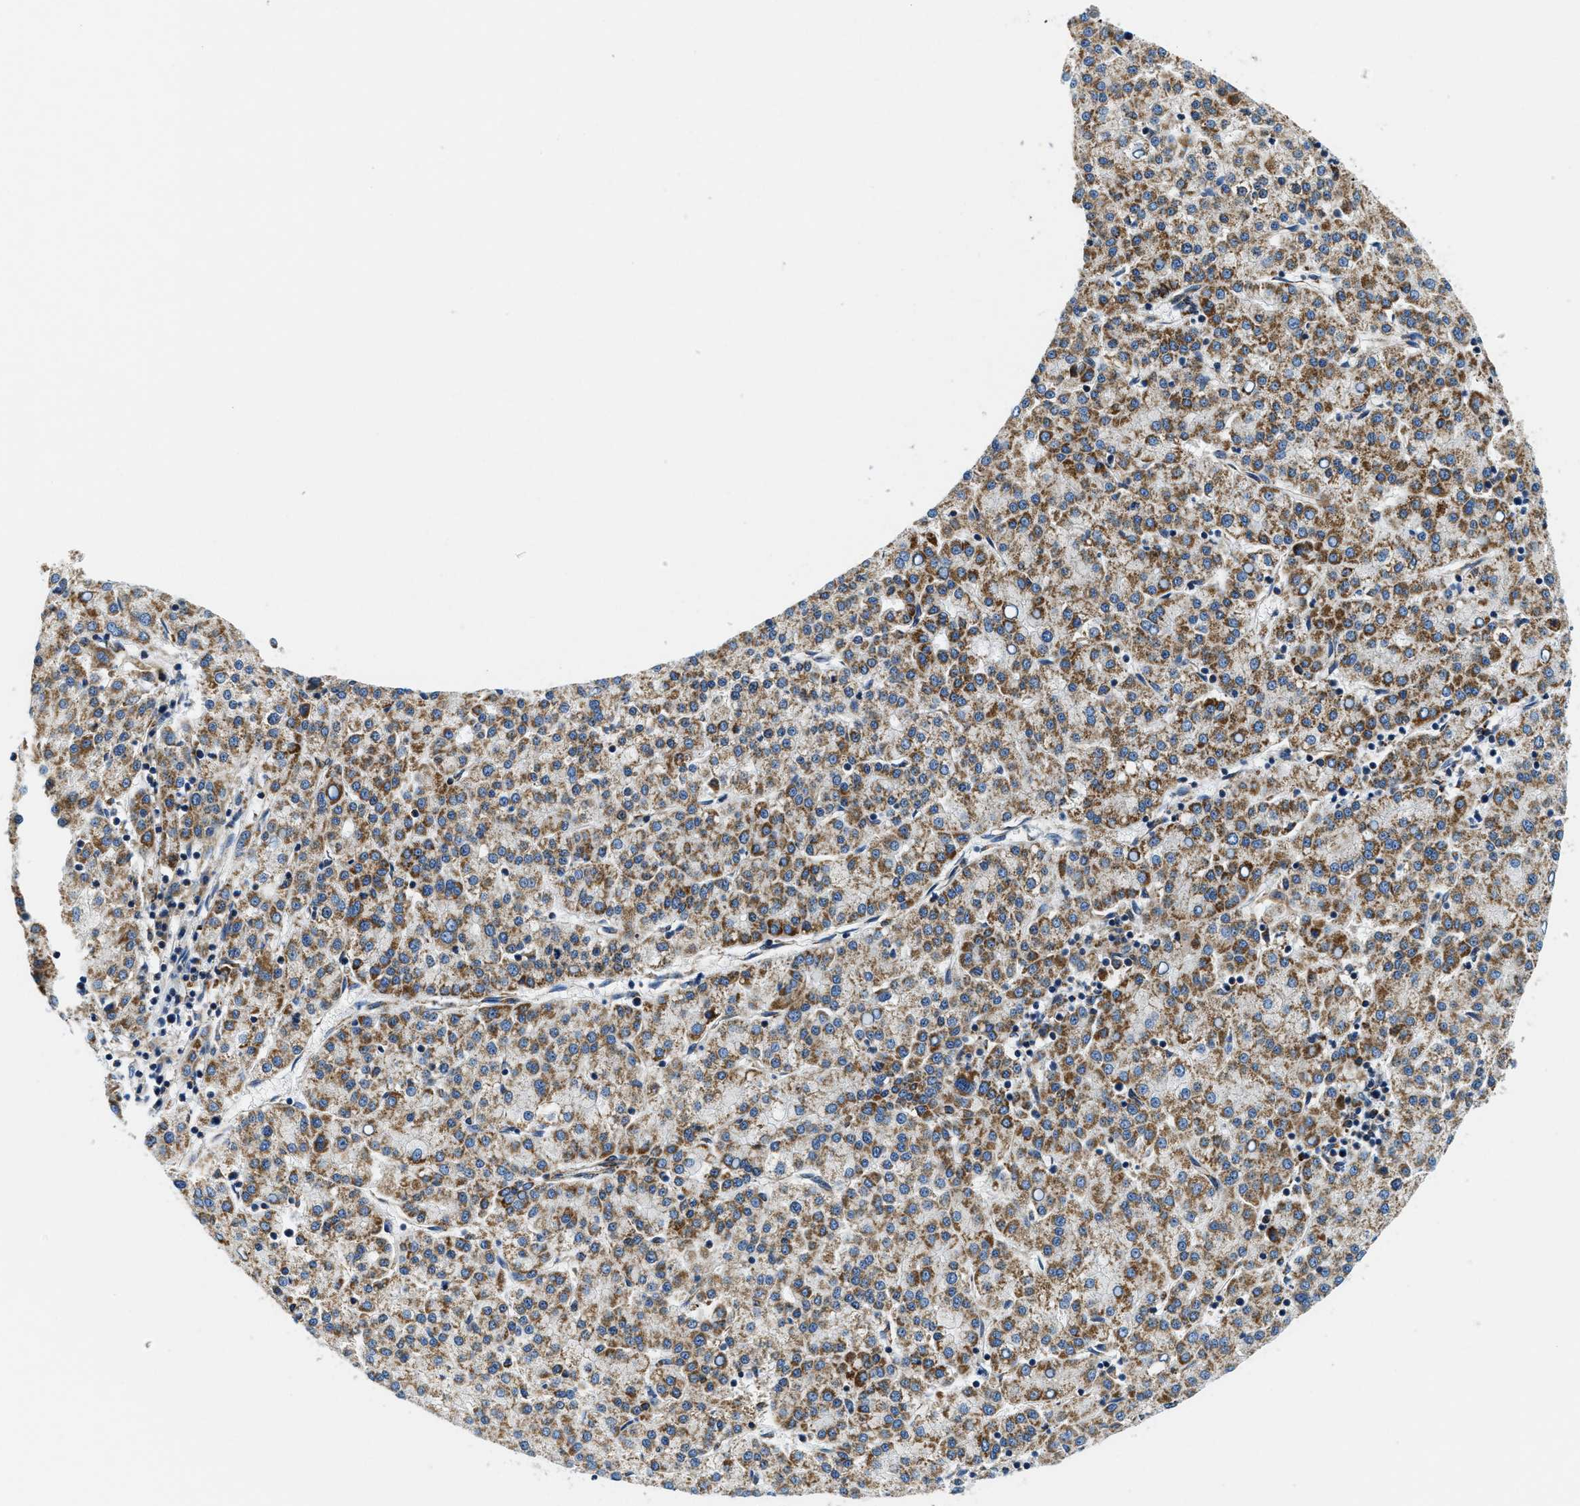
{"staining": {"intensity": "moderate", "quantity": ">75%", "location": "cytoplasmic/membranous"}, "tissue": "liver cancer", "cell_type": "Tumor cells", "image_type": "cancer", "snomed": [{"axis": "morphology", "description": "Carcinoma, Hepatocellular, NOS"}, {"axis": "topography", "description": "Liver"}], "caption": "Liver cancer (hepatocellular carcinoma) stained with a protein marker displays moderate staining in tumor cells.", "gene": "SAMD4B", "patient": {"sex": "female", "age": 58}}